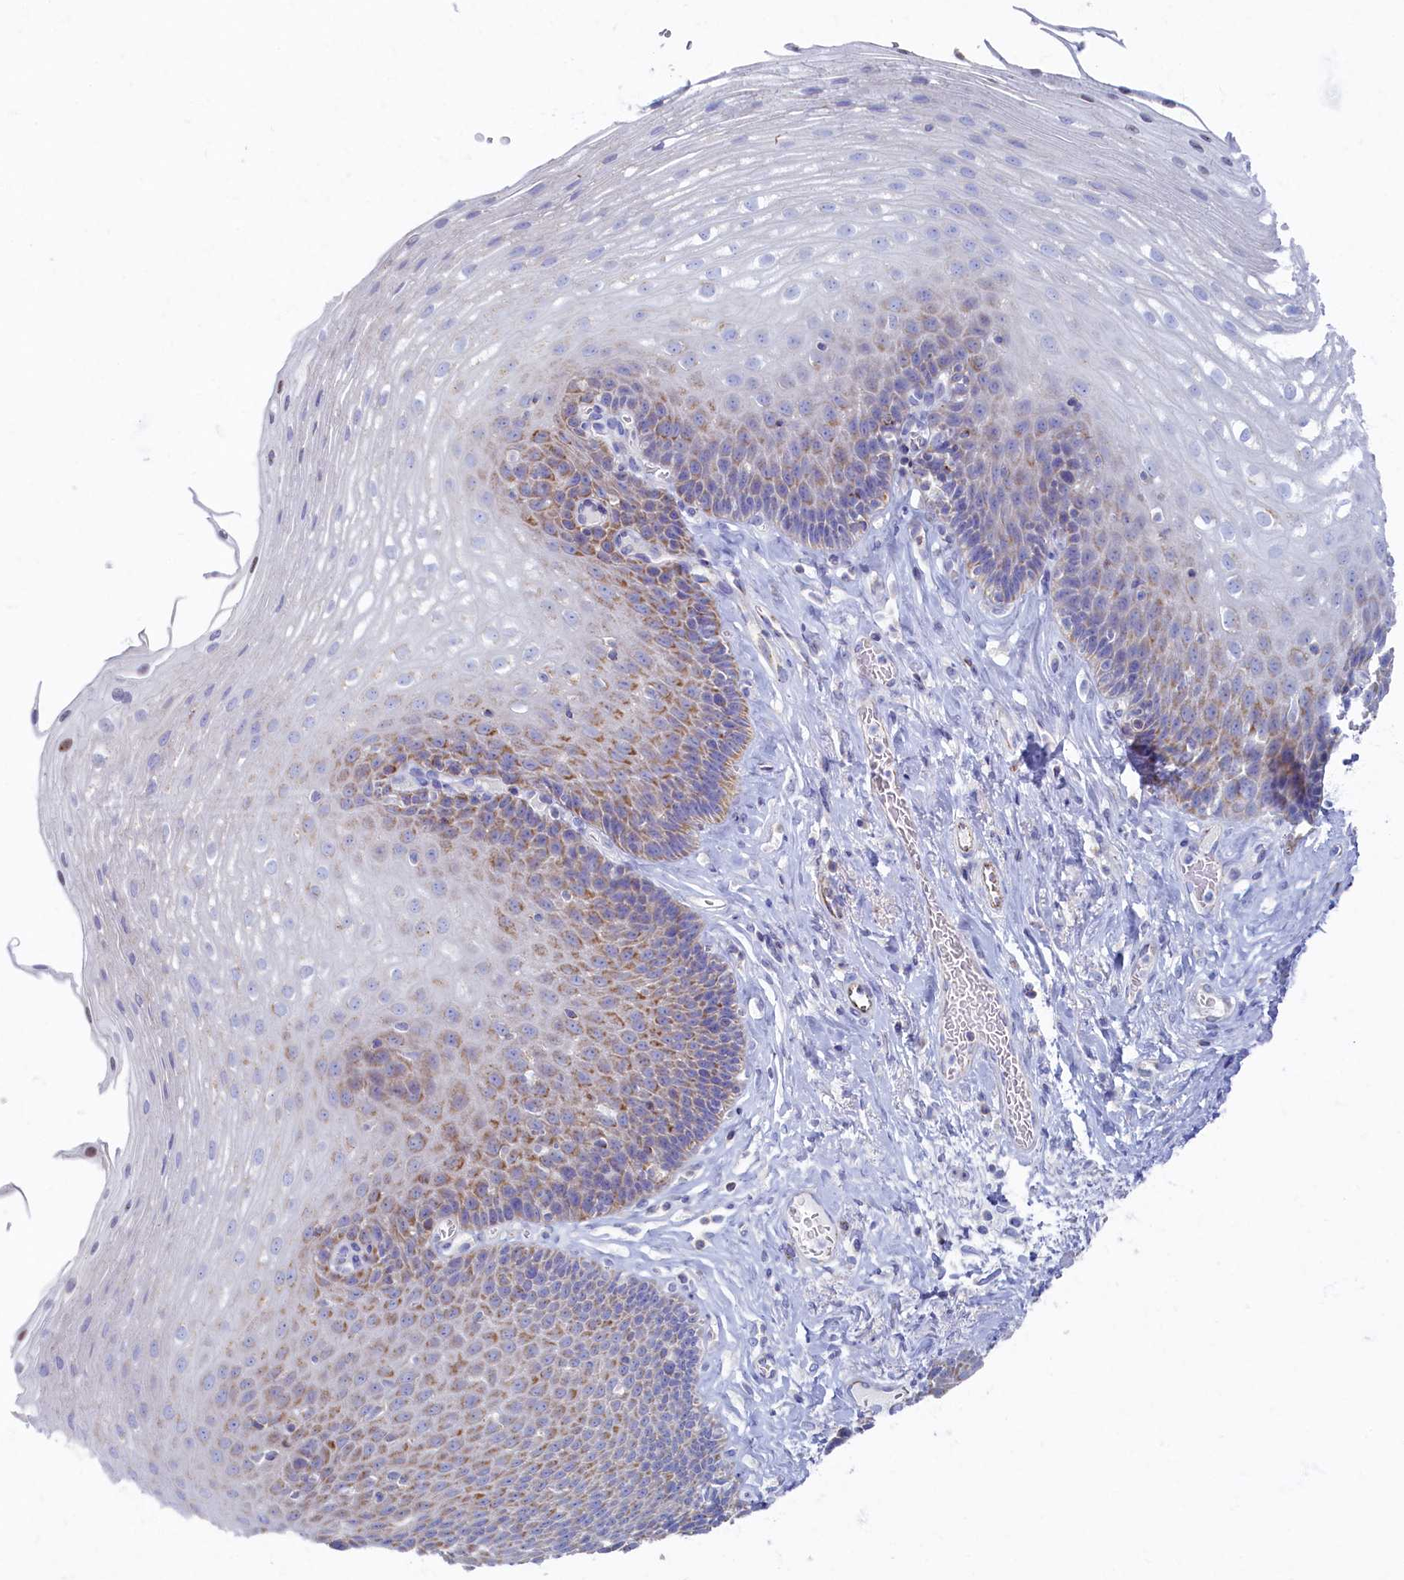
{"staining": {"intensity": "moderate", "quantity": "25%-75%", "location": "cytoplasmic/membranous"}, "tissue": "esophagus", "cell_type": "Squamous epithelial cells", "image_type": "normal", "snomed": [{"axis": "morphology", "description": "Normal tissue, NOS"}, {"axis": "topography", "description": "Esophagus"}], "caption": "High-power microscopy captured an immunohistochemistry micrograph of normal esophagus, revealing moderate cytoplasmic/membranous staining in approximately 25%-75% of squamous epithelial cells. (Brightfield microscopy of DAB IHC at high magnification).", "gene": "OCIAD2", "patient": {"sex": "female", "age": 66}}